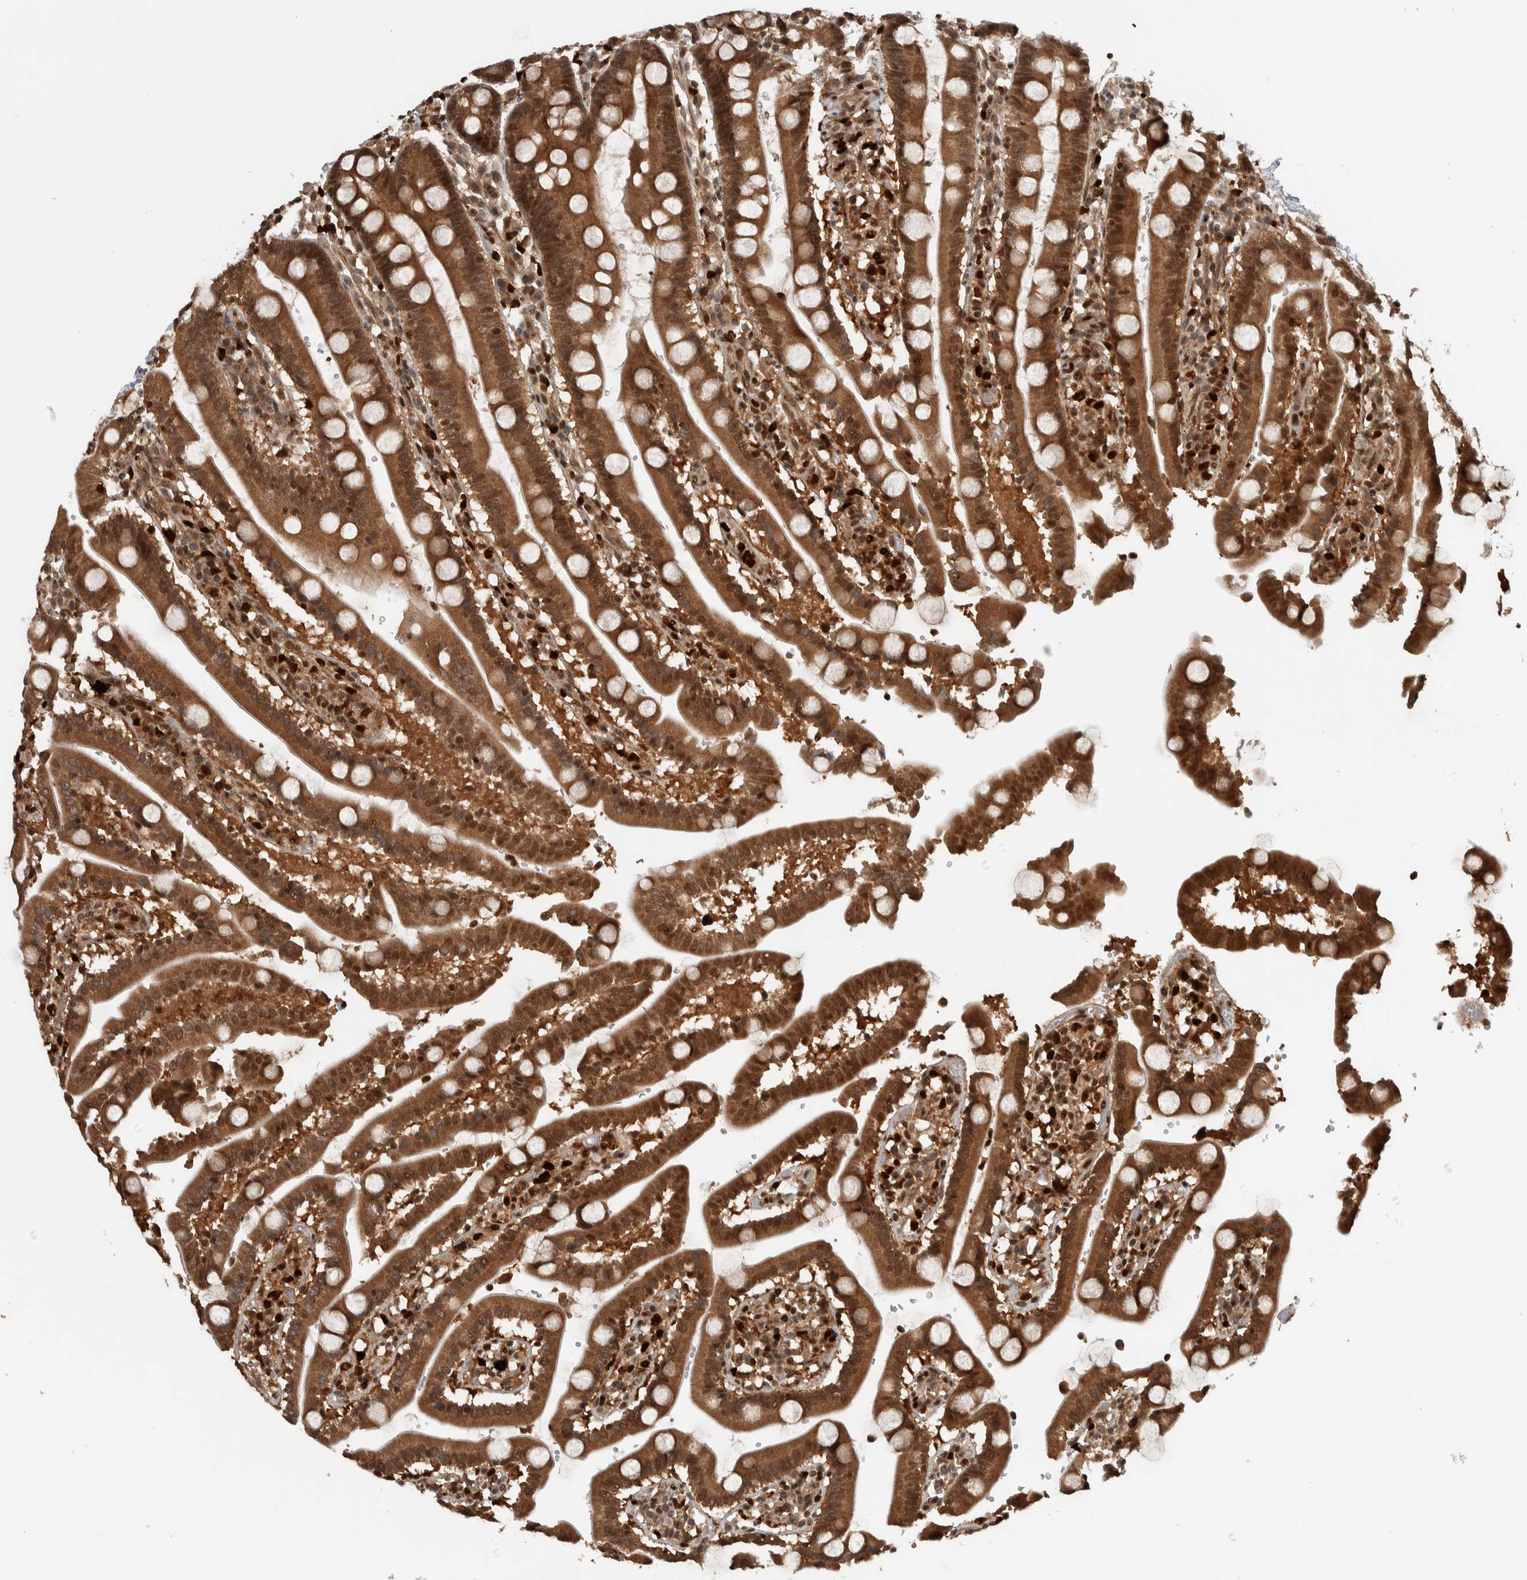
{"staining": {"intensity": "strong", "quantity": ">75%", "location": "cytoplasmic/membranous,nuclear"}, "tissue": "duodenum", "cell_type": "Glandular cells", "image_type": "normal", "snomed": [{"axis": "morphology", "description": "Normal tissue, NOS"}, {"axis": "topography", "description": "Small intestine, NOS"}], "caption": "High-power microscopy captured an immunohistochemistry (IHC) micrograph of benign duodenum, revealing strong cytoplasmic/membranous,nuclear staining in approximately >75% of glandular cells.", "gene": "RPS6KA4", "patient": {"sex": "female", "age": 71}}